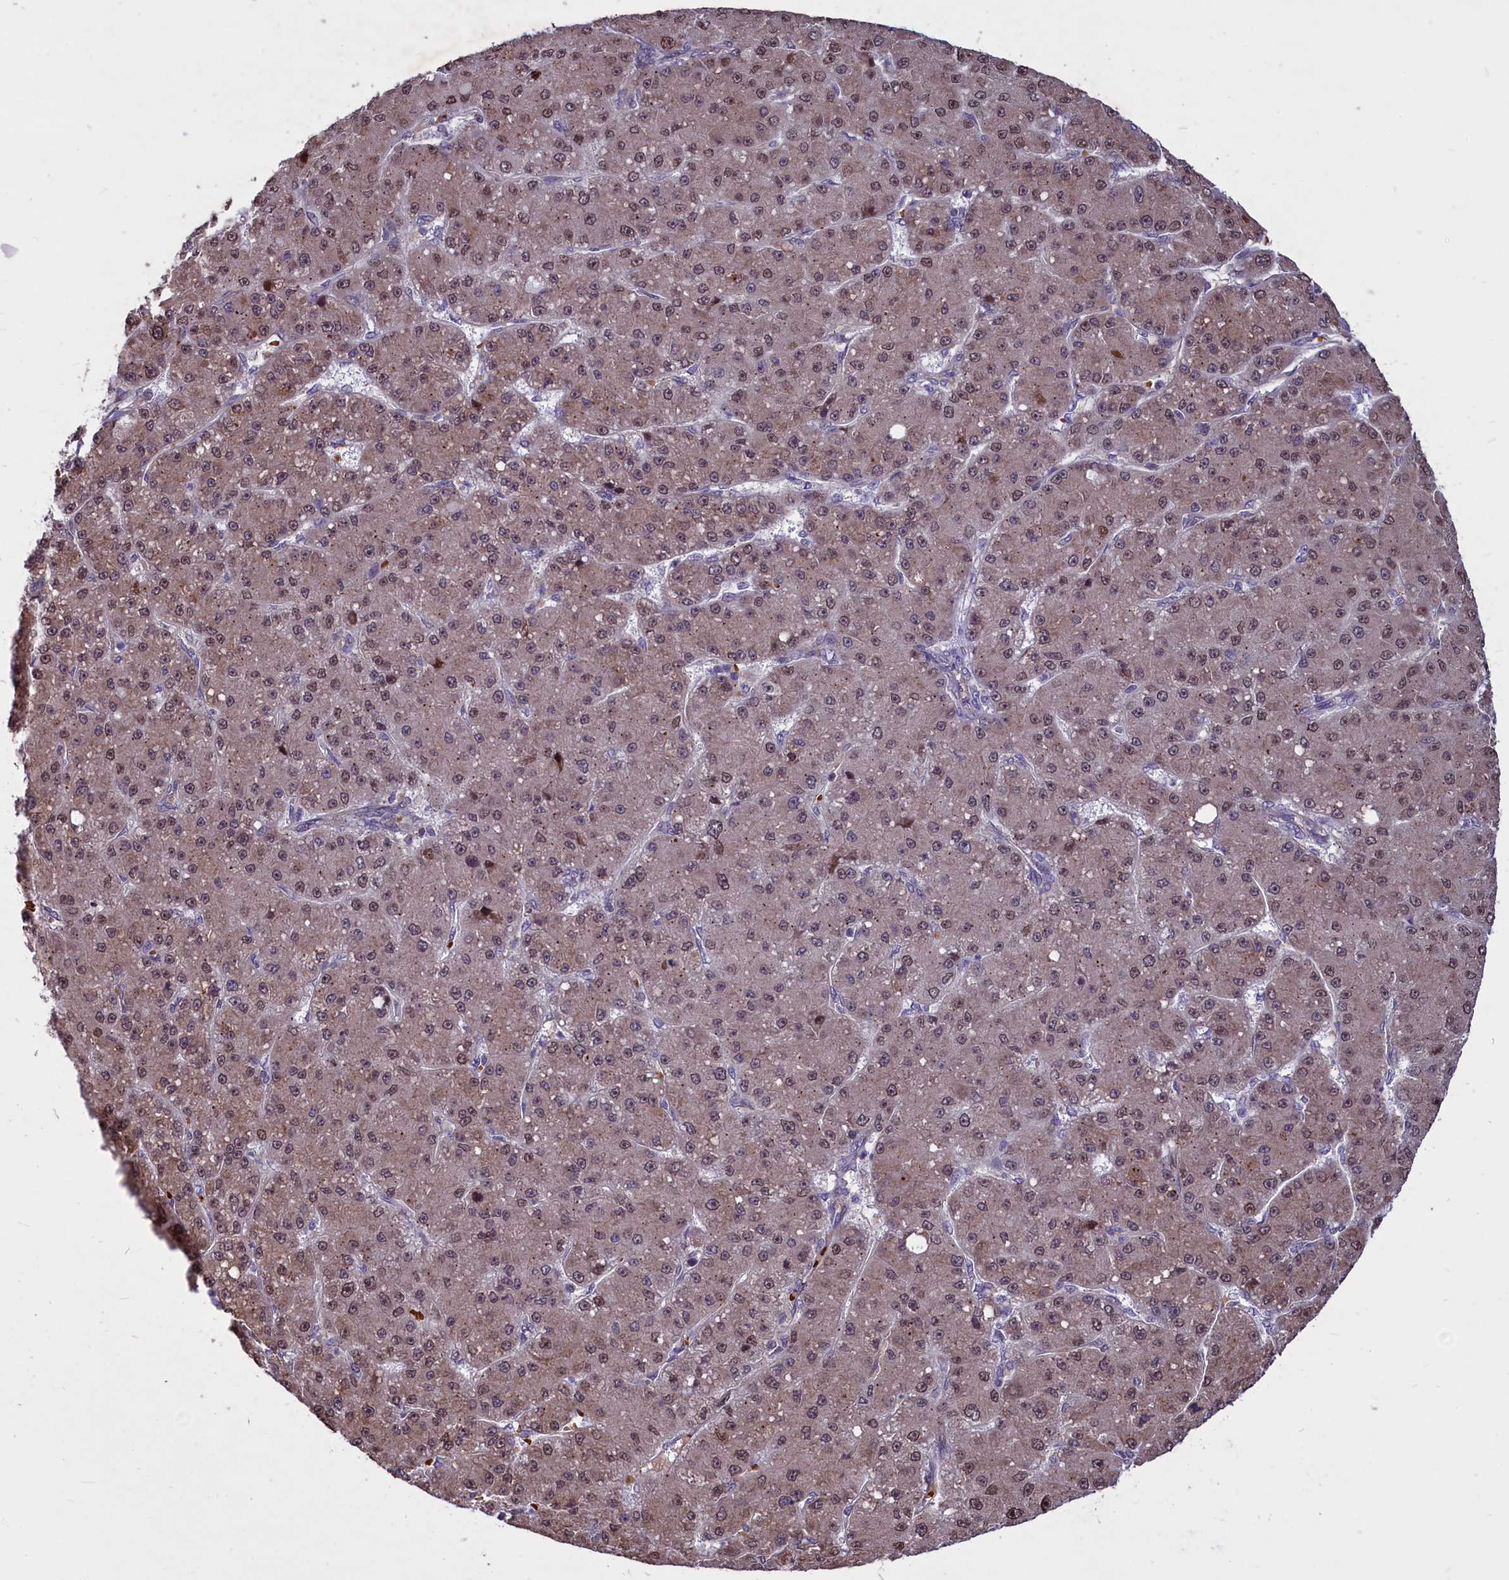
{"staining": {"intensity": "moderate", "quantity": ">75%", "location": "cytoplasmic/membranous,nuclear"}, "tissue": "liver cancer", "cell_type": "Tumor cells", "image_type": "cancer", "snomed": [{"axis": "morphology", "description": "Carcinoma, Hepatocellular, NOS"}, {"axis": "topography", "description": "Liver"}], "caption": "Liver cancer (hepatocellular carcinoma) stained with DAB IHC displays medium levels of moderate cytoplasmic/membranous and nuclear staining in about >75% of tumor cells.", "gene": "SHFL", "patient": {"sex": "male", "age": 67}}